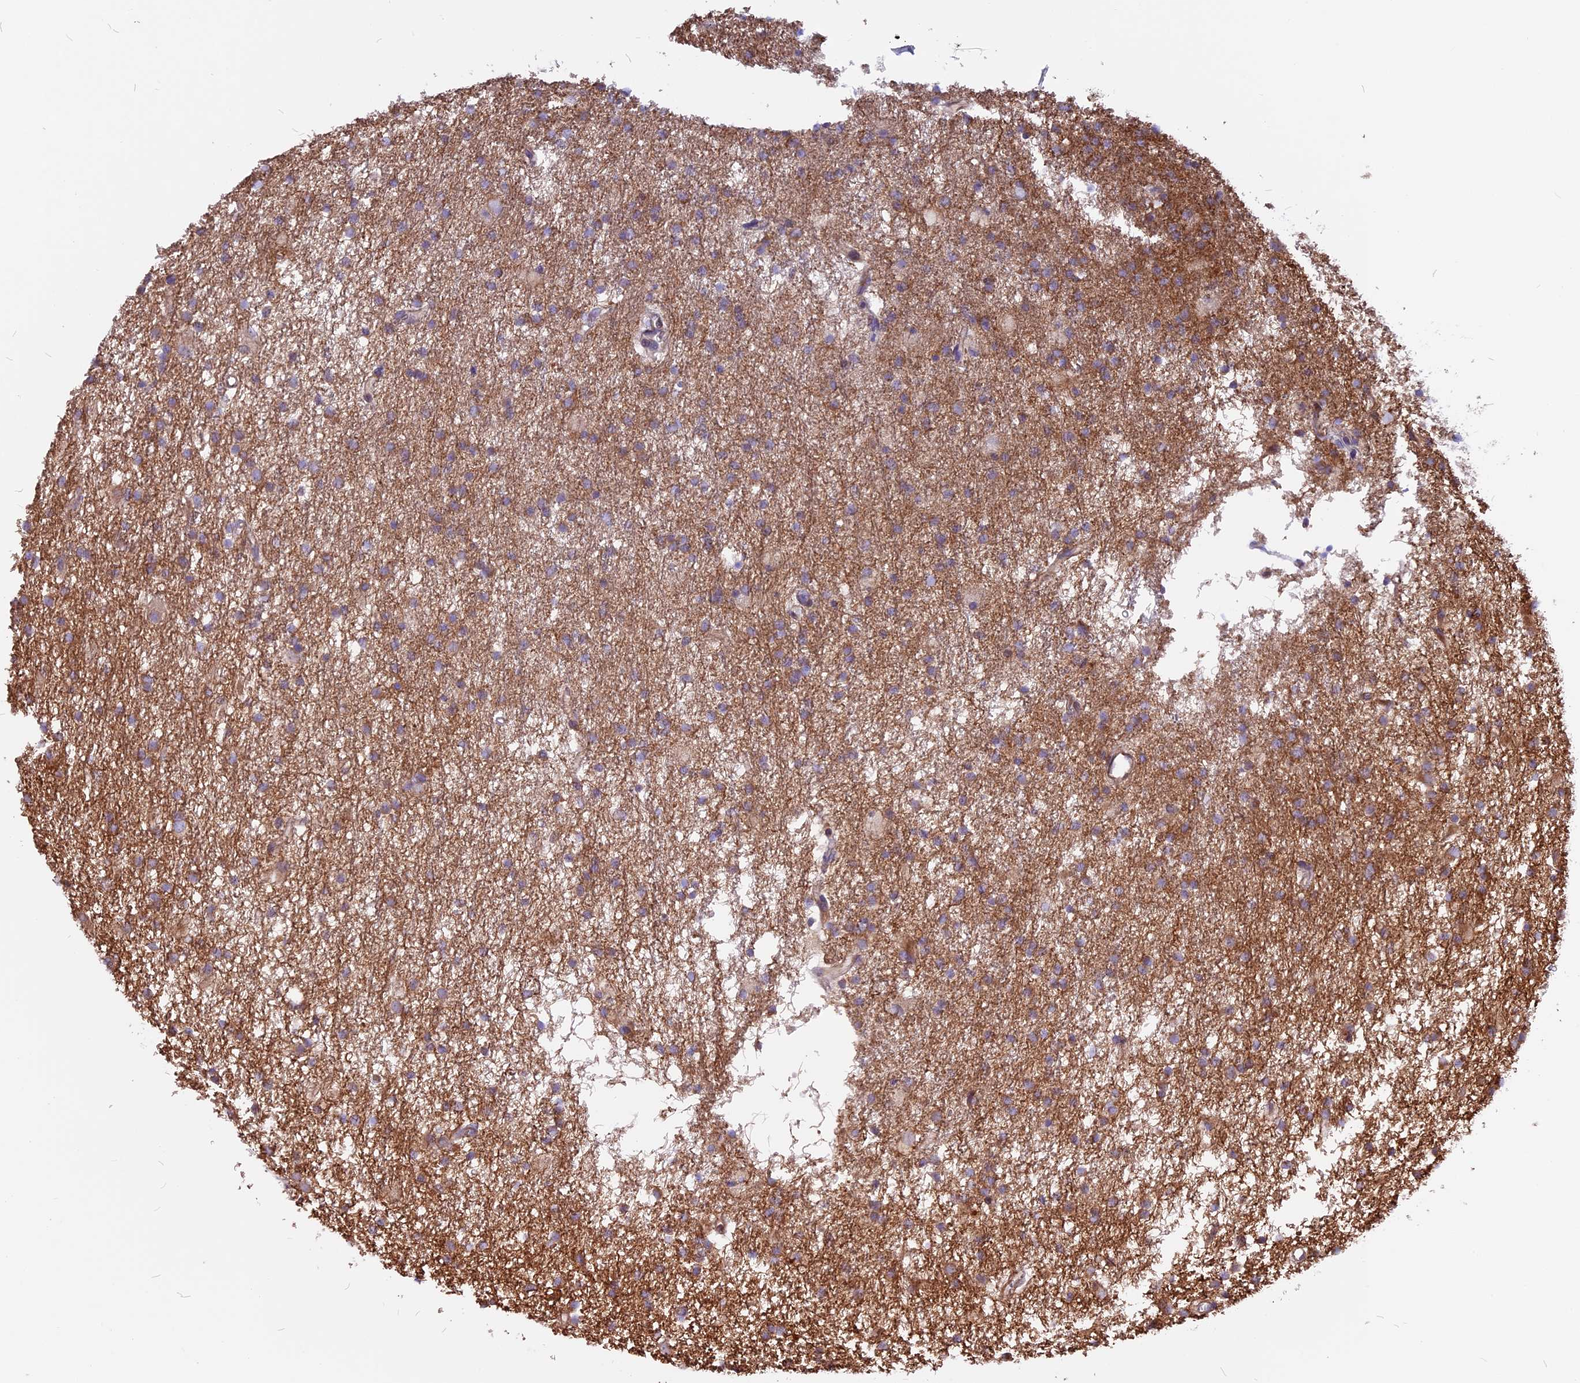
{"staining": {"intensity": "weak", "quantity": "25%-75%", "location": "cytoplasmic/membranous"}, "tissue": "glioma", "cell_type": "Tumor cells", "image_type": "cancer", "snomed": [{"axis": "morphology", "description": "Glioma, malignant, High grade"}, {"axis": "topography", "description": "Brain"}], "caption": "Immunohistochemistry (IHC) image of neoplastic tissue: human high-grade glioma (malignant) stained using IHC exhibits low levels of weak protein expression localized specifically in the cytoplasmic/membranous of tumor cells, appearing as a cytoplasmic/membranous brown color.", "gene": "ANO3", "patient": {"sex": "male", "age": 77}}